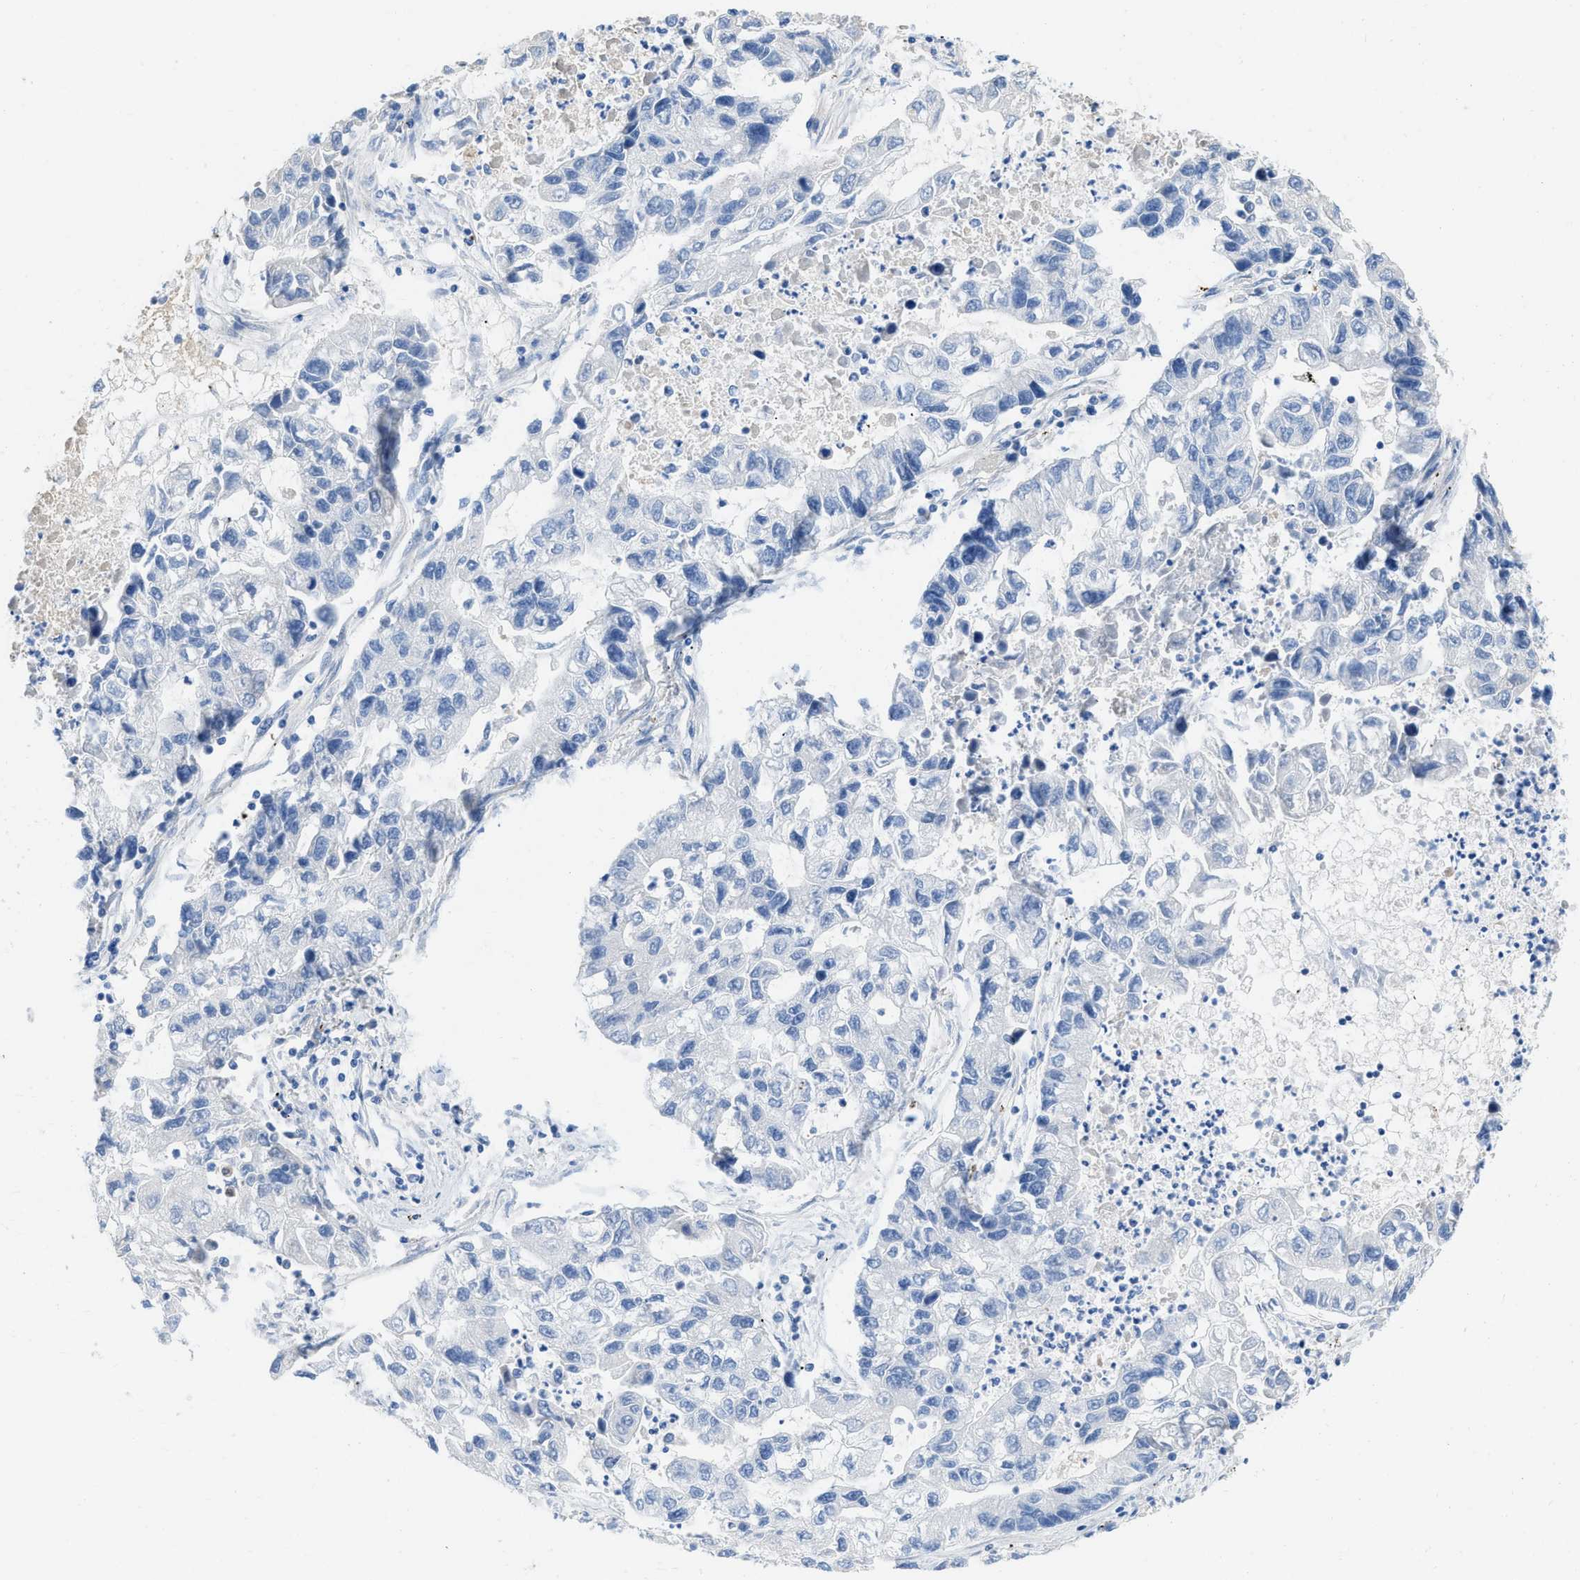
{"staining": {"intensity": "negative", "quantity": "none", "location": "none"}, "tissue": "lung cancer", "cell_type": "Tumor cells", "image_type": "cancer", "snomed": [{"axis": "morphology", "description": "Adenocarcinoma, NOS"}, {"axis": "topography", "description": "Lung"}], "caption": "A photomicrograph of adenocarcinoma (lung) stained for a protein shows no brown staining in tumor cells. (Brightfield microscopy of DAB immunohistochemistry (IHC) at high magnification).", "gene": "COL3A1", "patient": {"sex": "female", "age": 51}}